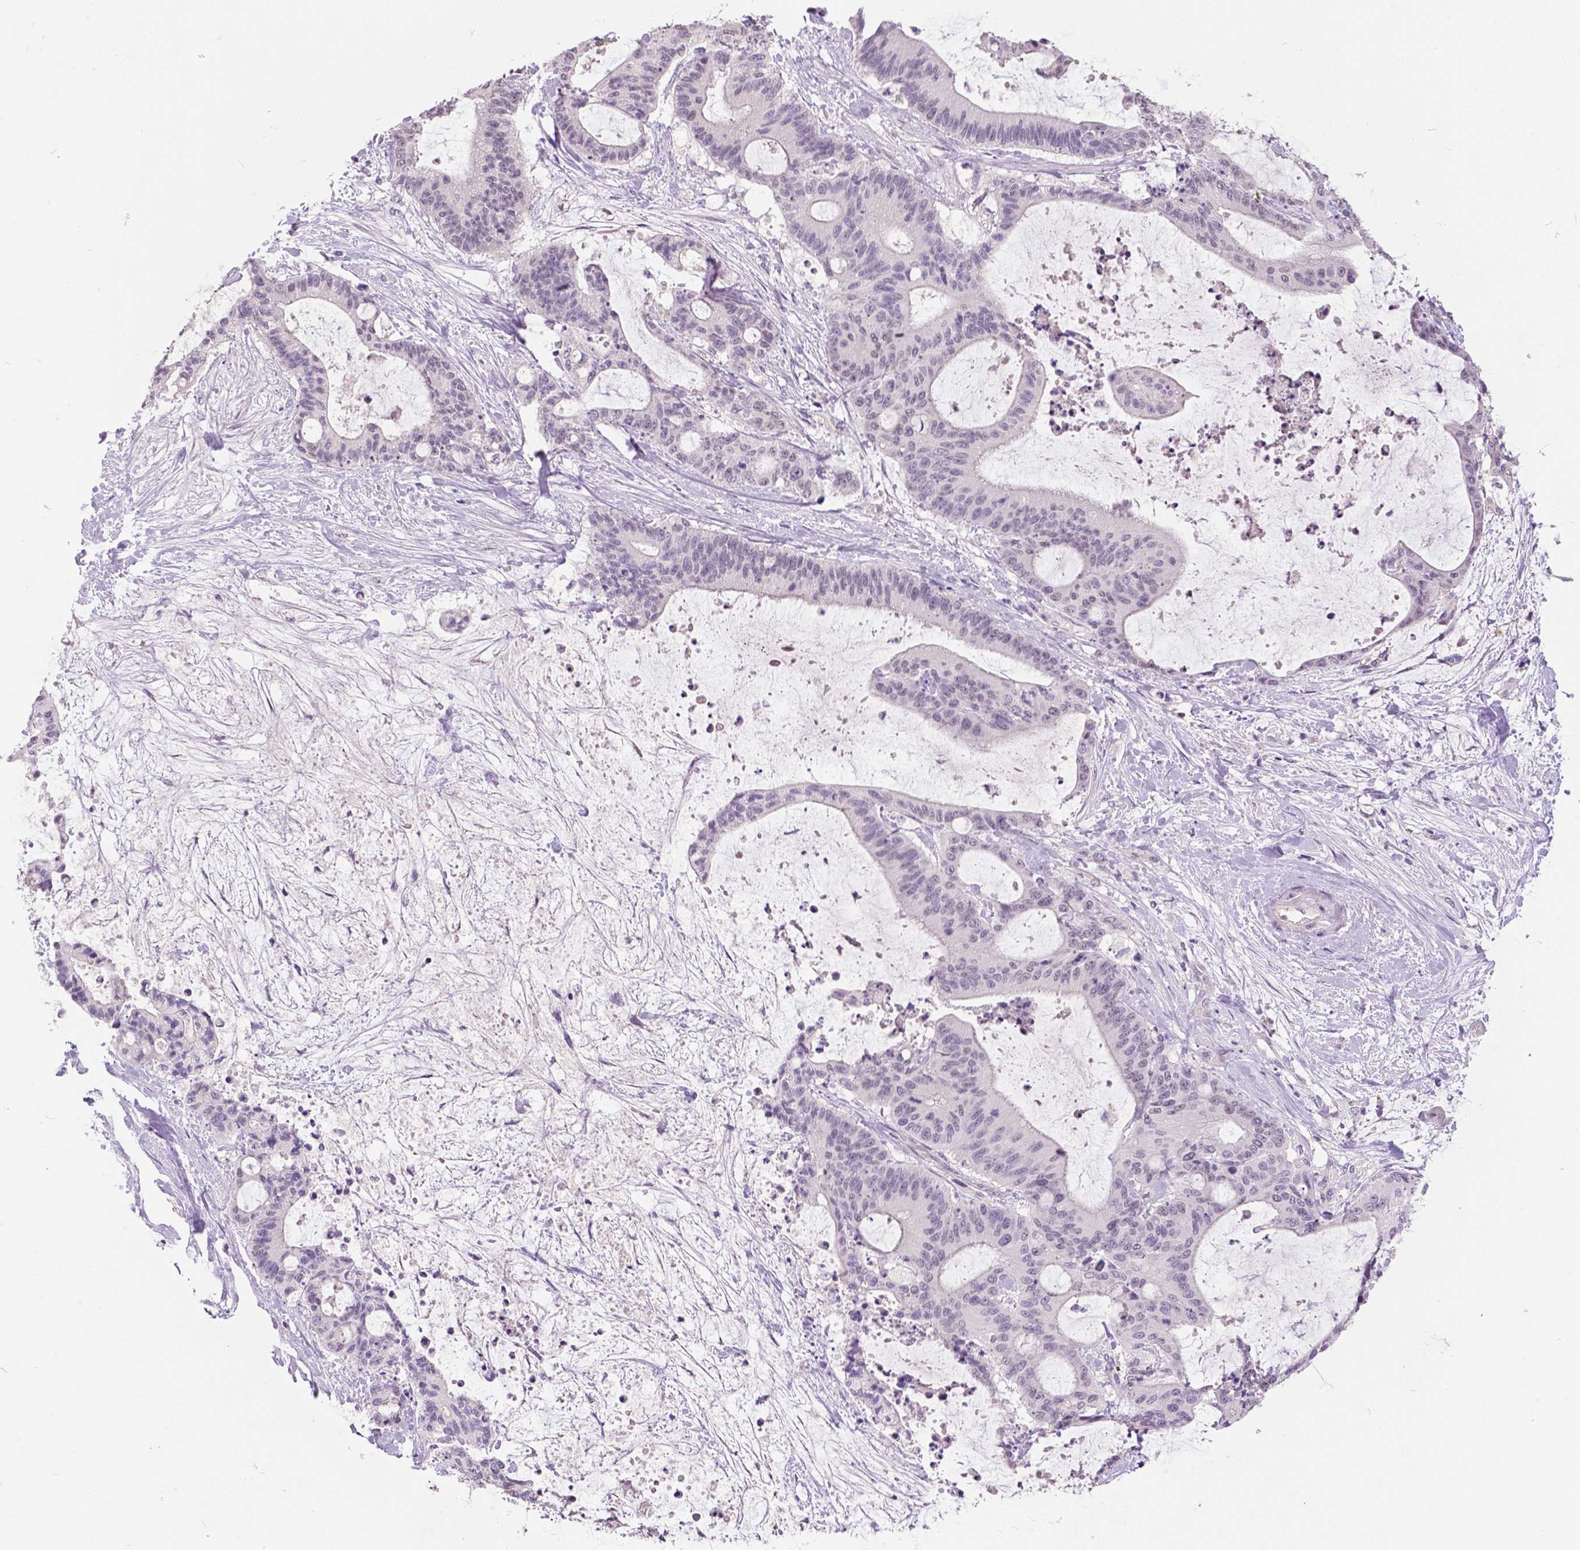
{"staining": {"intensity": "negative", "quantity": "none", "location": "none"}, "tissue": "liver cancer", "cell_type": "Tumor cells", "image_type": "cancer", "snomed": [{"axis": "morphology", "description": "Cholangiocarcinoma"}, {"axis": "topography", "description": "Liver"}], "caption": "Immunohistochemistry image of liver cholangiocarcinoma stained for a protein (brown), which reveals no expression in tumor cells.", "gene": "FOXA1", "patient": {"sex": "female", "age": 73}}